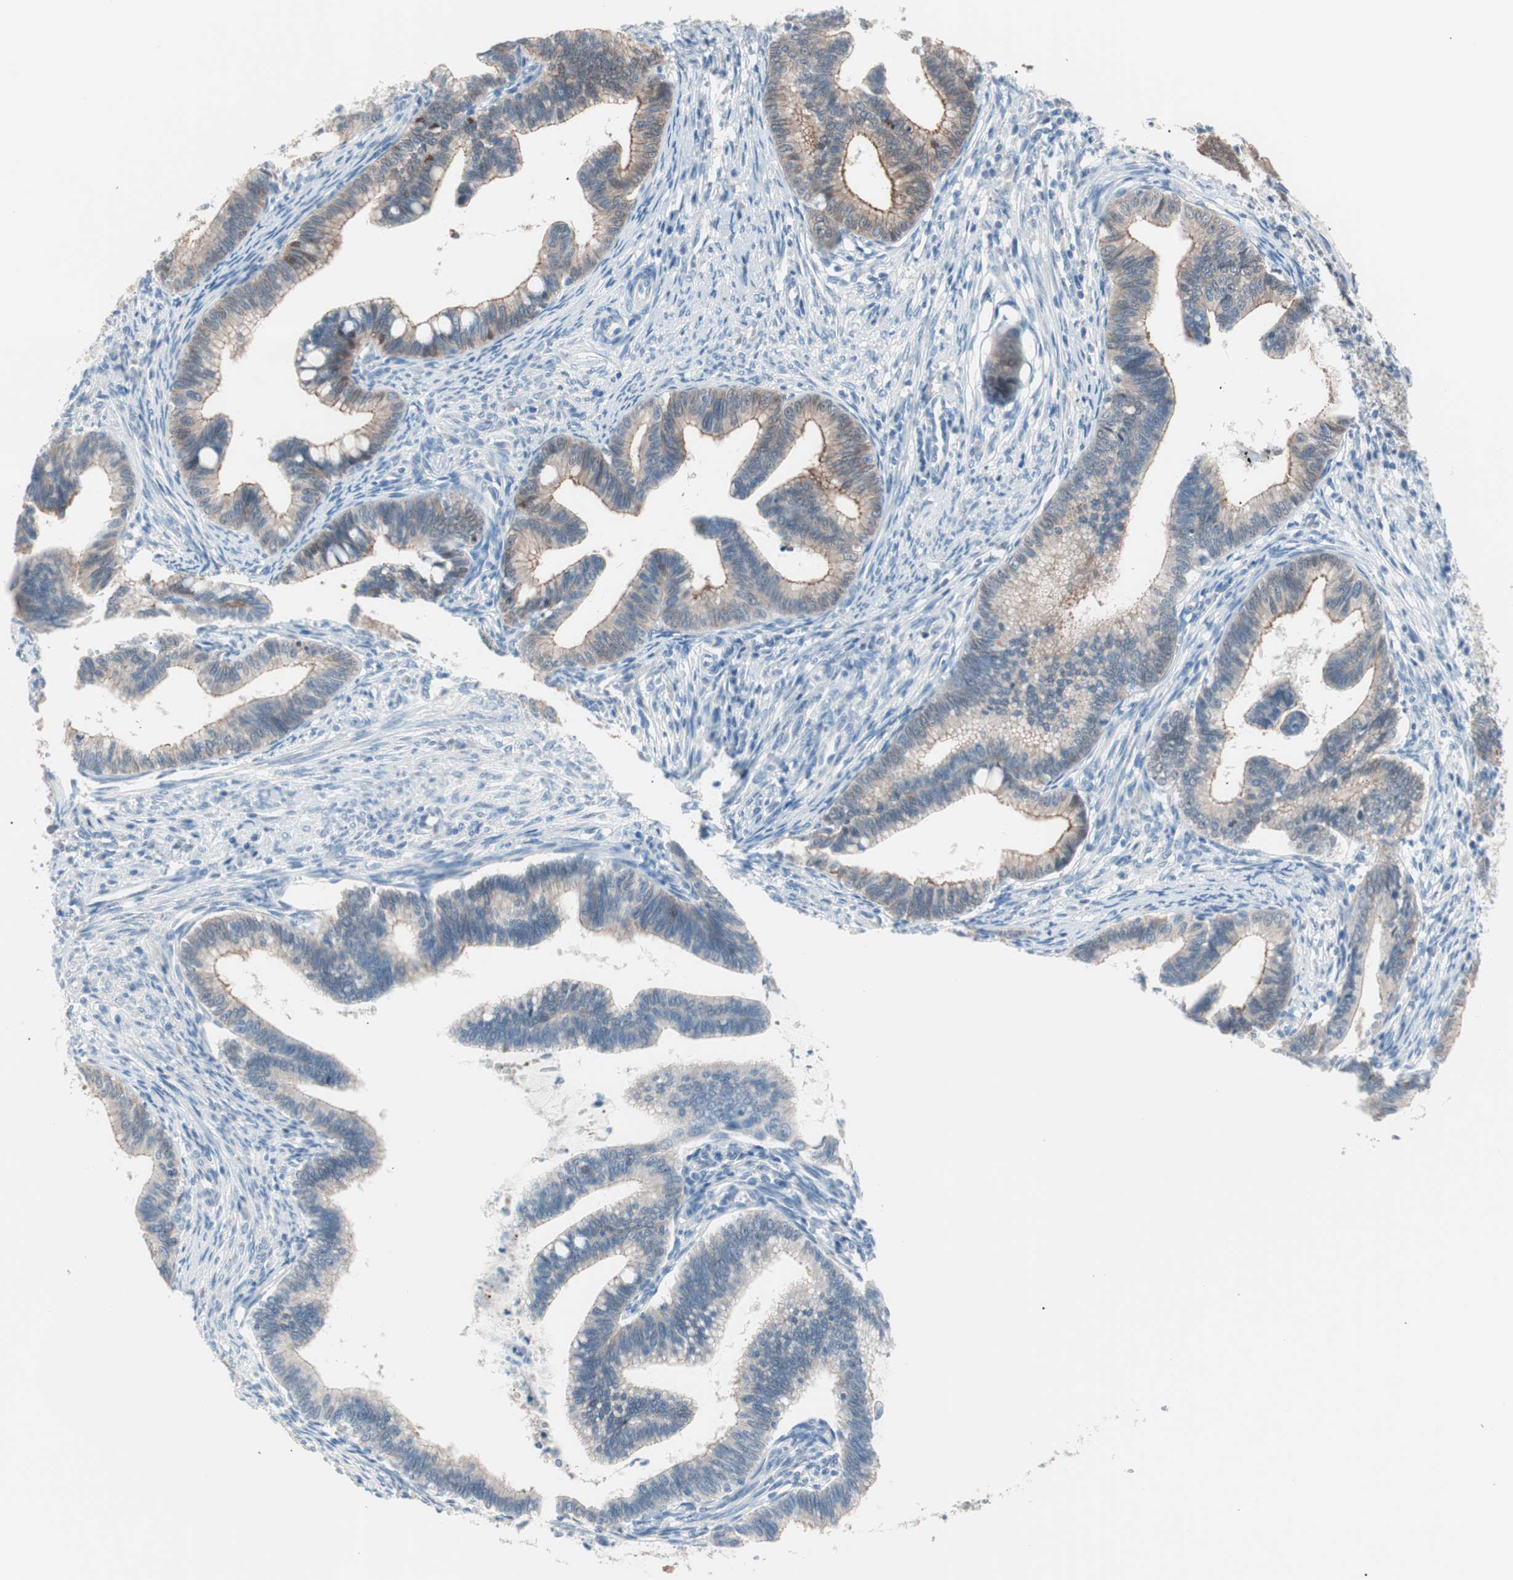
{"staining": {"intensity": "moderate", "quantity": ">75%", "location": "cytoplasmic/membranous"}, "tissue": "cervical cancer", "cell_type": "Tumor cells", "image_type": "cancer", "snomed": [{"axis": "morphology", "description": "Adenocarcinoma, NOS"}, {"axis": "topography", "description": "Cervix"}], "caption": "Protein analysis of adenocarcinoma (cervical) tissue exhibits moderate cytoplasmic/membranous staining in approximately >75% of tumor cells. (DAB IHC with brightfield microscopy, high magnification).", "gene": "VIL1", "patient": {"sex": "female", "age": 36}}